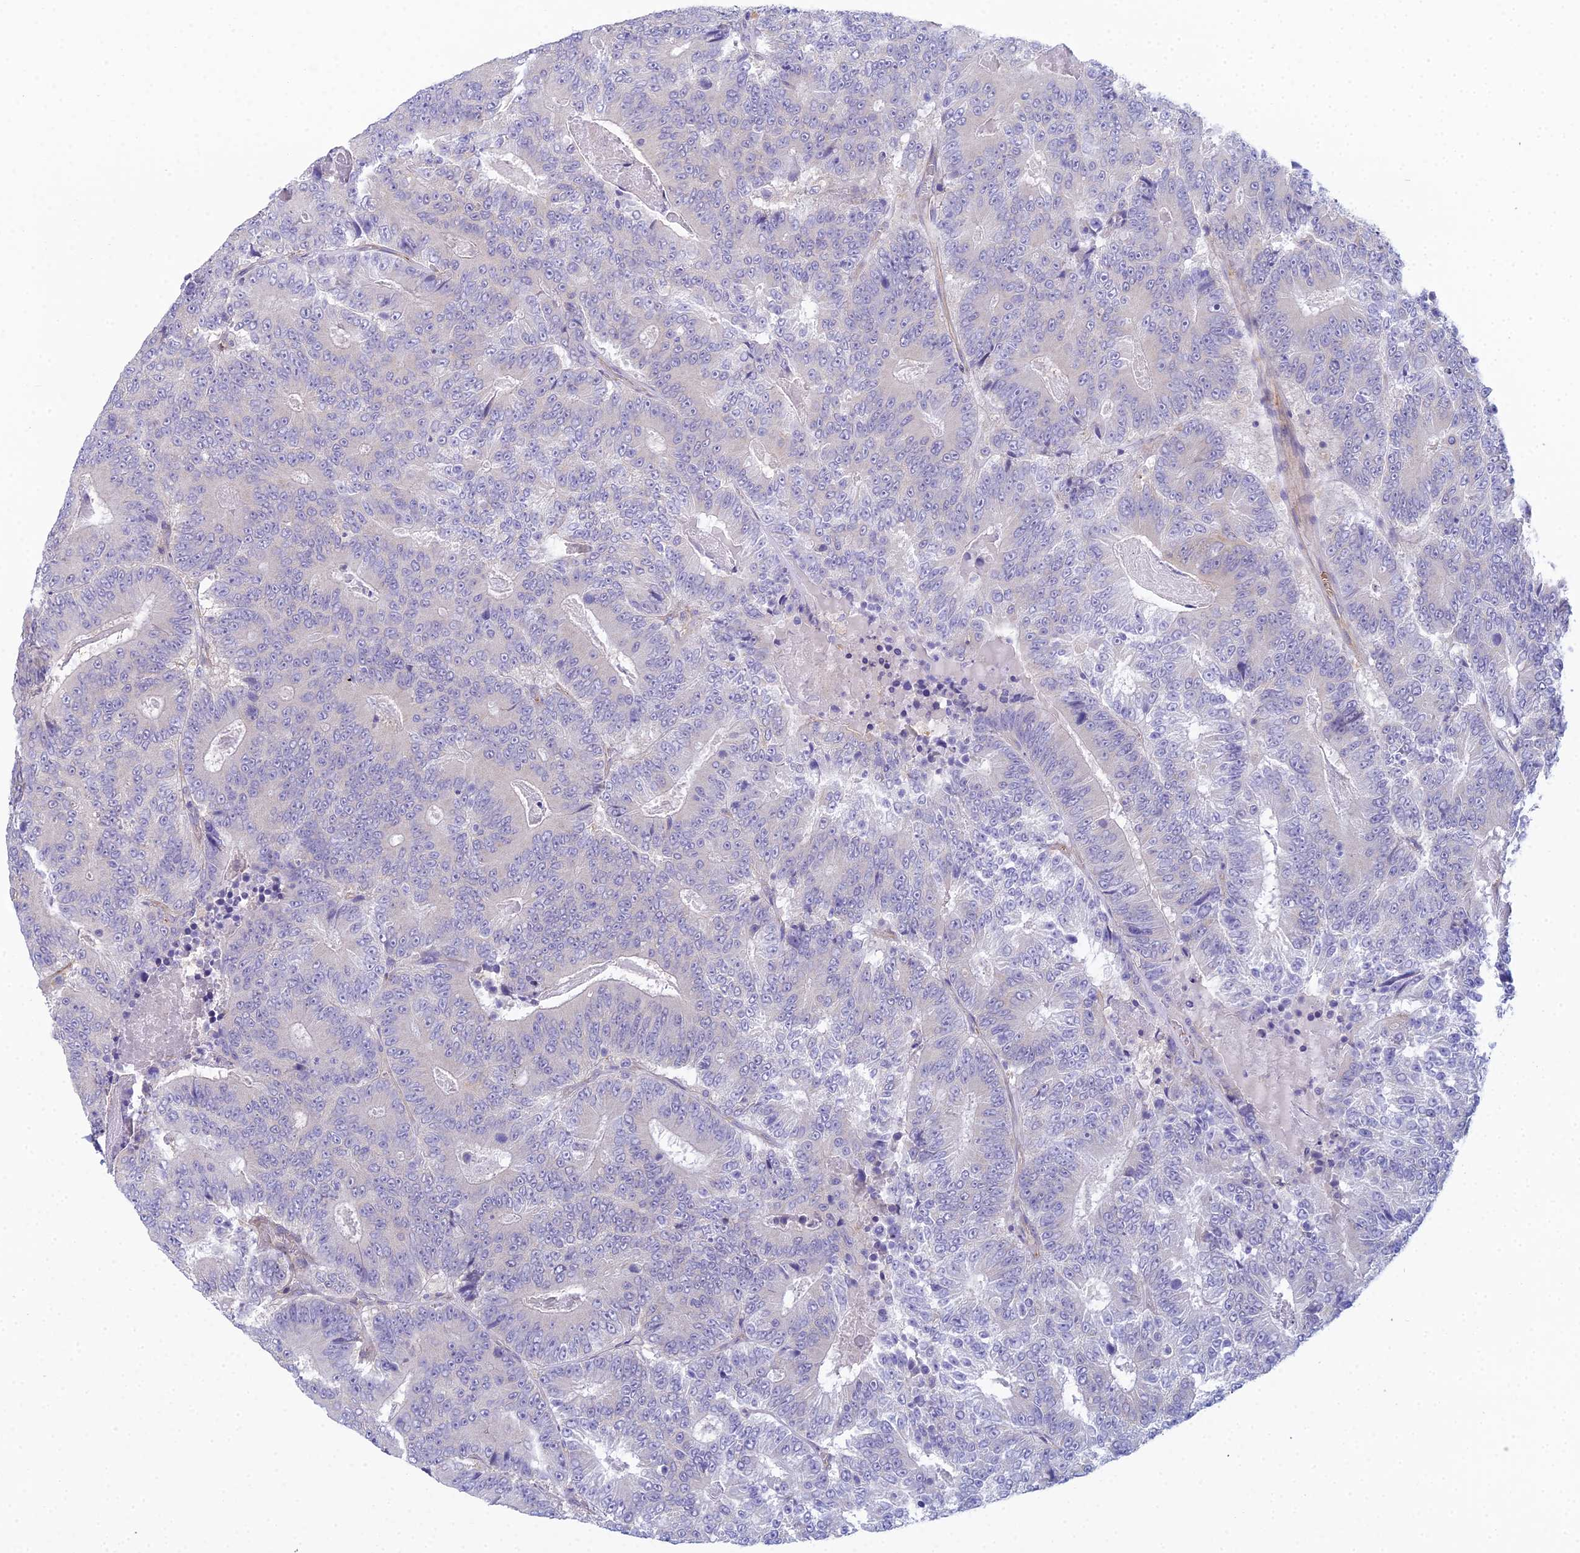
{"staining": {"intensity": "negative", "quantity": "none", "location": "none"}, "tissue": "colorectal cancer", "cell_type": "Tumor cells", "image_type": "cancer", "snomed": [{"axis": "morphology", "description": "Adenocarcinoma, NOS"}, {"axis": "topography", "description": "Colon"}], "caption": "A photomicrograph of human colorectal adenocarcinoma is negative for staining in tumor cells.", "gene": "ZNF564", "patient": {"sex": "male", "age": 83}}